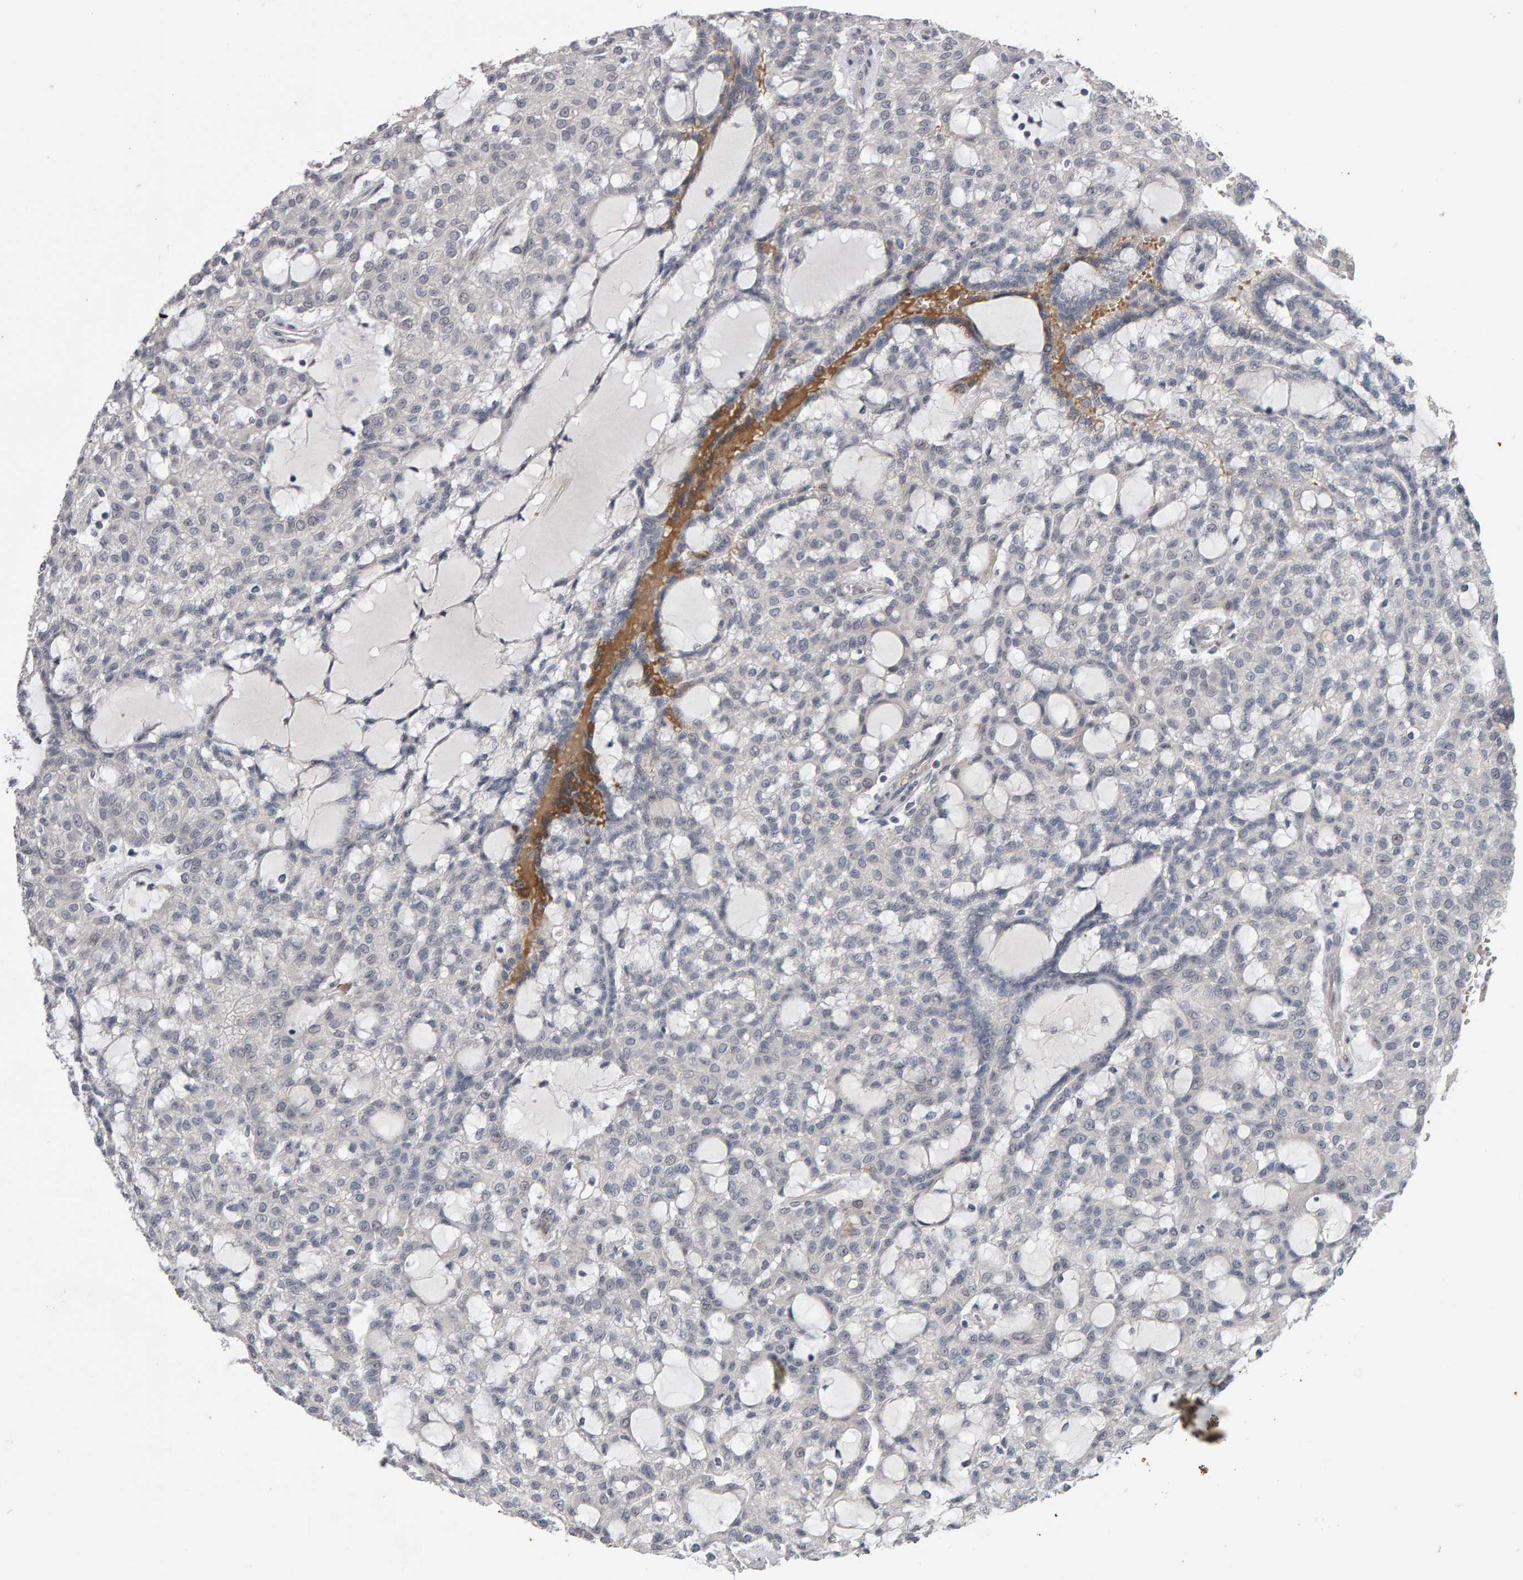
{"staining": {"intensity": "negative", "quantity": "none", "location": "none"}, "tissue": "renal cancer", "cell_type": "Tumor cells", "image_type": "cancer", "snomed": [{"axis": "morphology", "description": "Adenocarcinoma, NOS"}, {"axis": "topography", "description": "Kidney"}], "caption": "Human renal cancer (adenocarcinoma) stained for a protein using immunohistochemistry (IHC) demonstrates no expression in tumor cells.", "gene": "IPO8", "patient": {"sex": "male", "age": 63}}